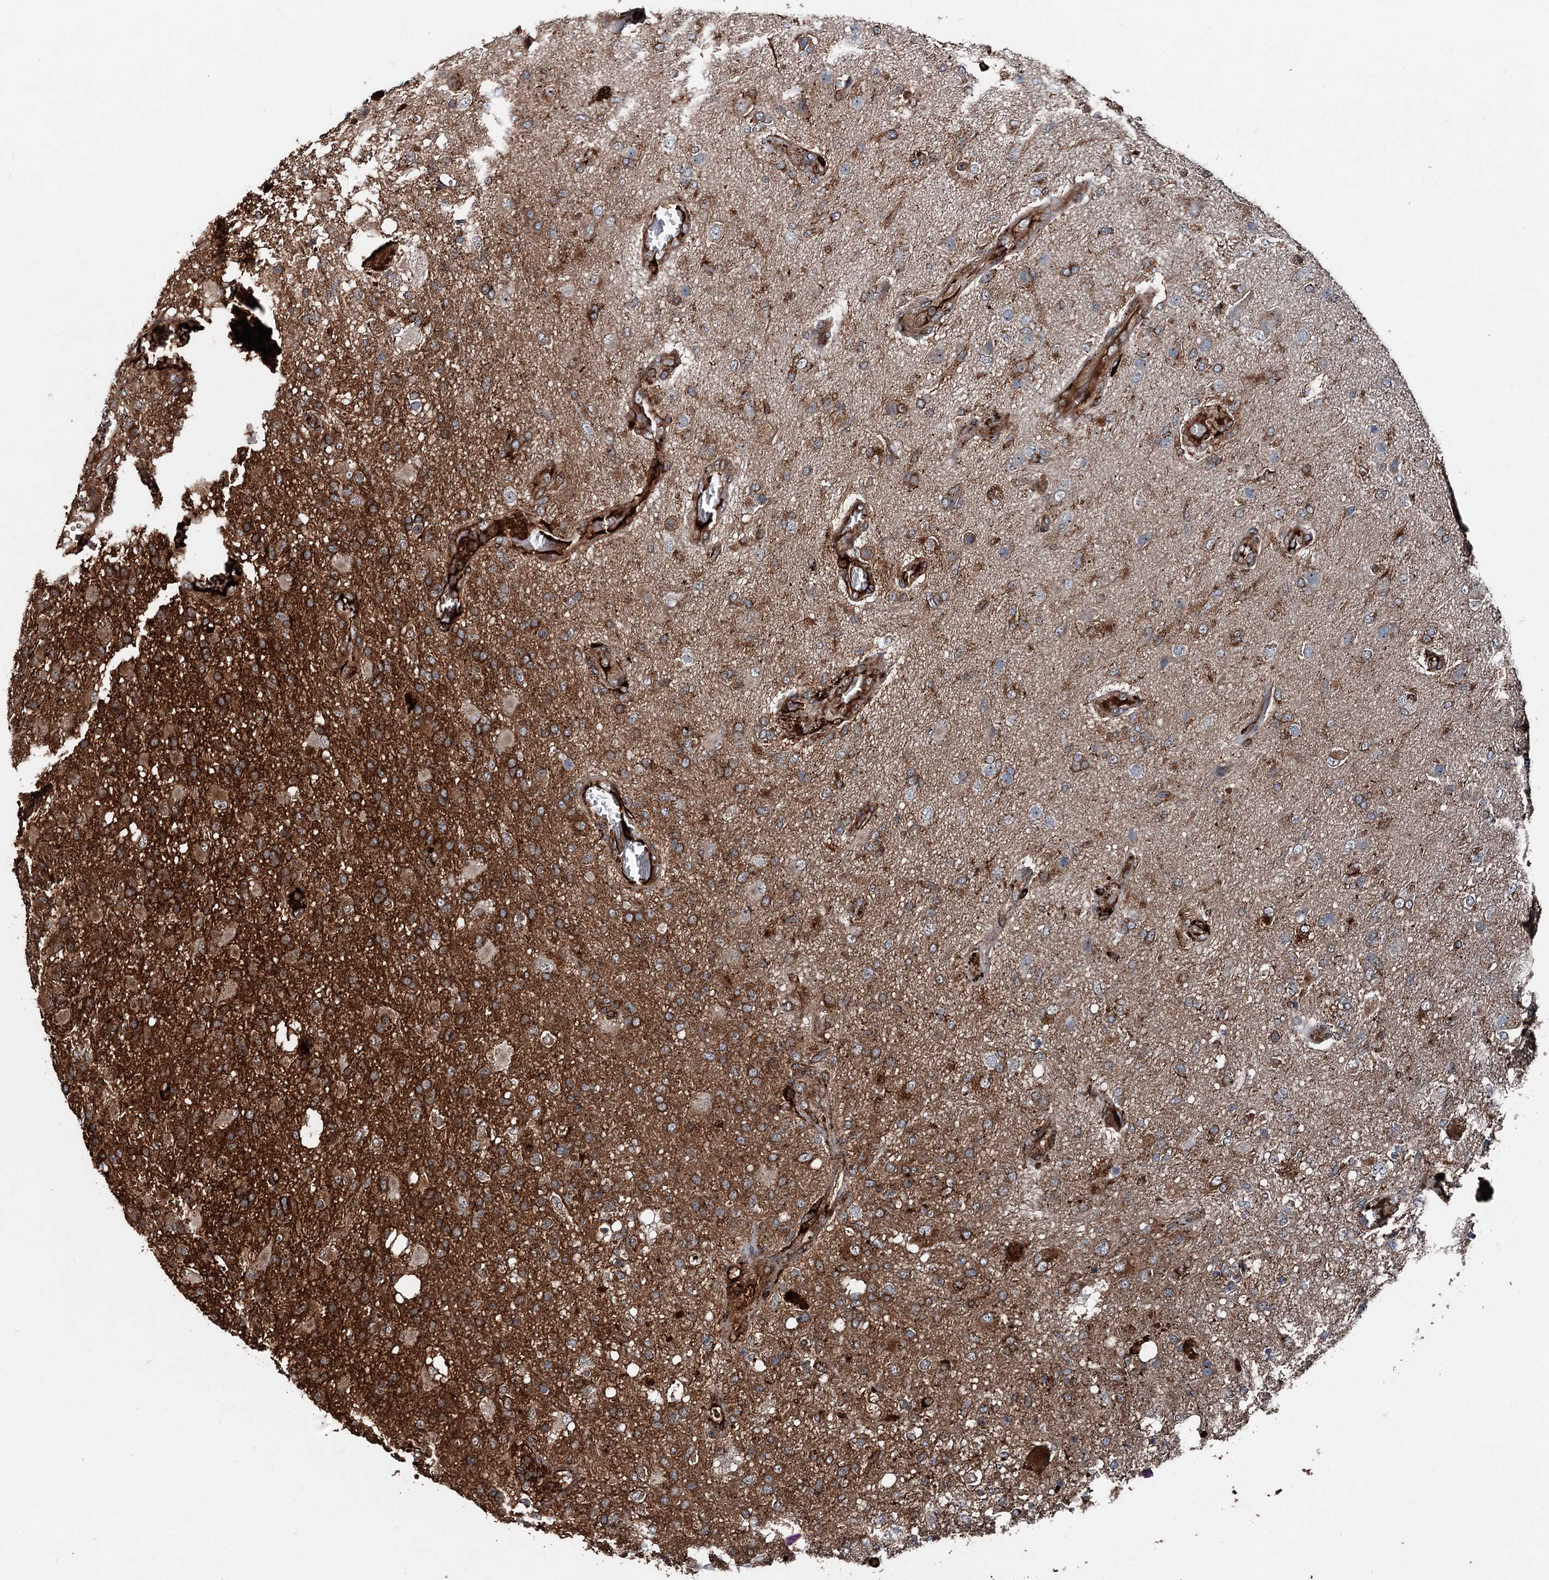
{"staining": {"intensity": "strong", "quantity": "<25%", "location": "cytoplasmic/membranous"}, "tissue": "glioma", "cell_type": "Tumor cells", "image_type": "cancer", "snomed": [{"axis": "morphology", "description": "Glioma, malignant, High grade"}, {"axis": "topography", "description": "Brain"}], "caption": "A medium amount of strong cytoplasmic/membranous staining is present in about <25% of tumor cells in glioma tissue. The protein of interest is shown in brown color, while the nuclei are stained blue.", "gene": "DDIAS", "patient": {"sex": "female", "age": 74}}